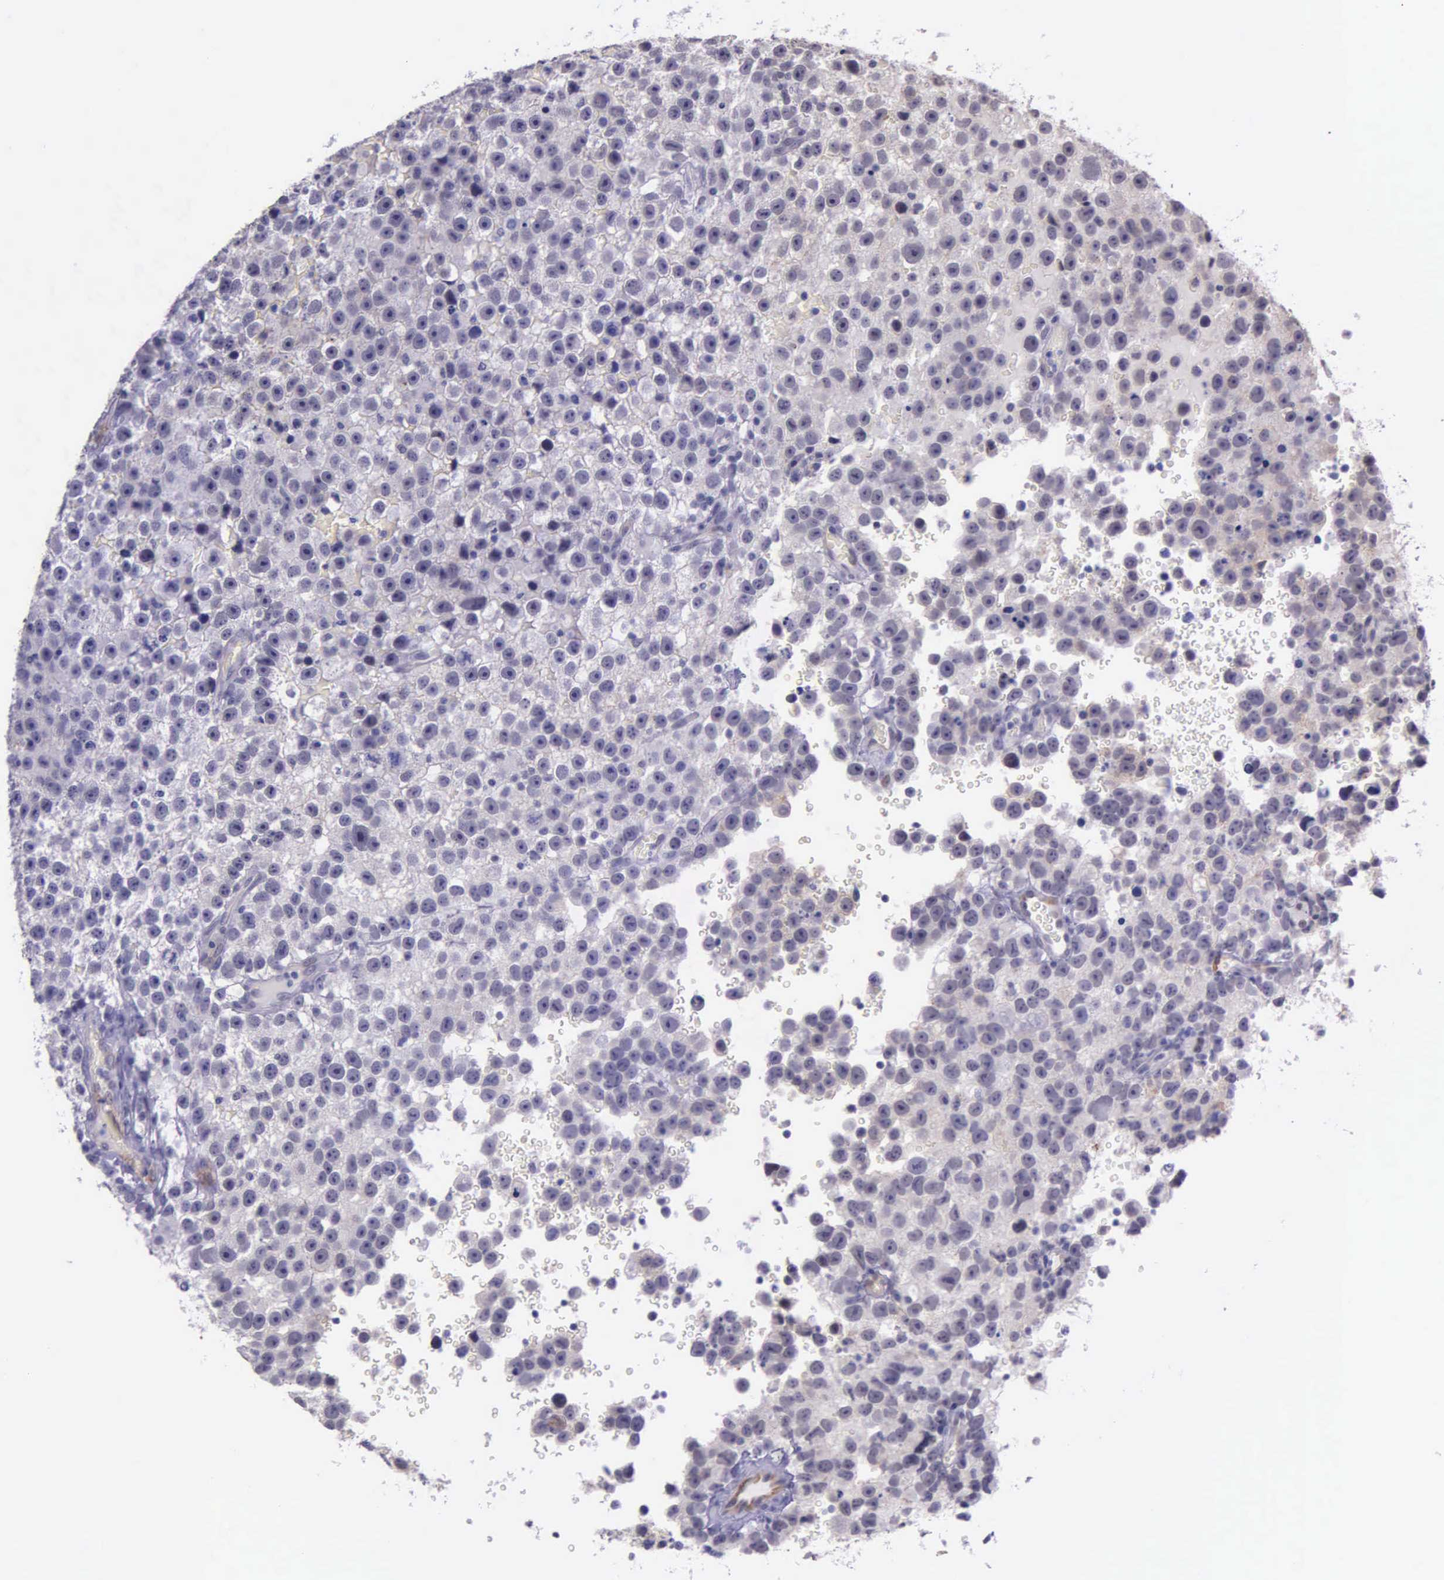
{"staining": {"intensity": "negative", "quantity": "none", "location": "none"}, "tissue": "testis cancer", "cell_type": "Tumor cells", "image_type": "cancer", "snomed": [{"axis": "morphology", "description": "Seminoma, NOS"}, {"axis": "topography", "description": "Testis"}], "caption": "IHC photomicrograph of neoplastic tissue: human seminoma (testis) stained with DAB exhibits no significant protein positivity in tumor cells.", "gene": "AHNAK2", "patient": {"sex": "male", "age": 33}}